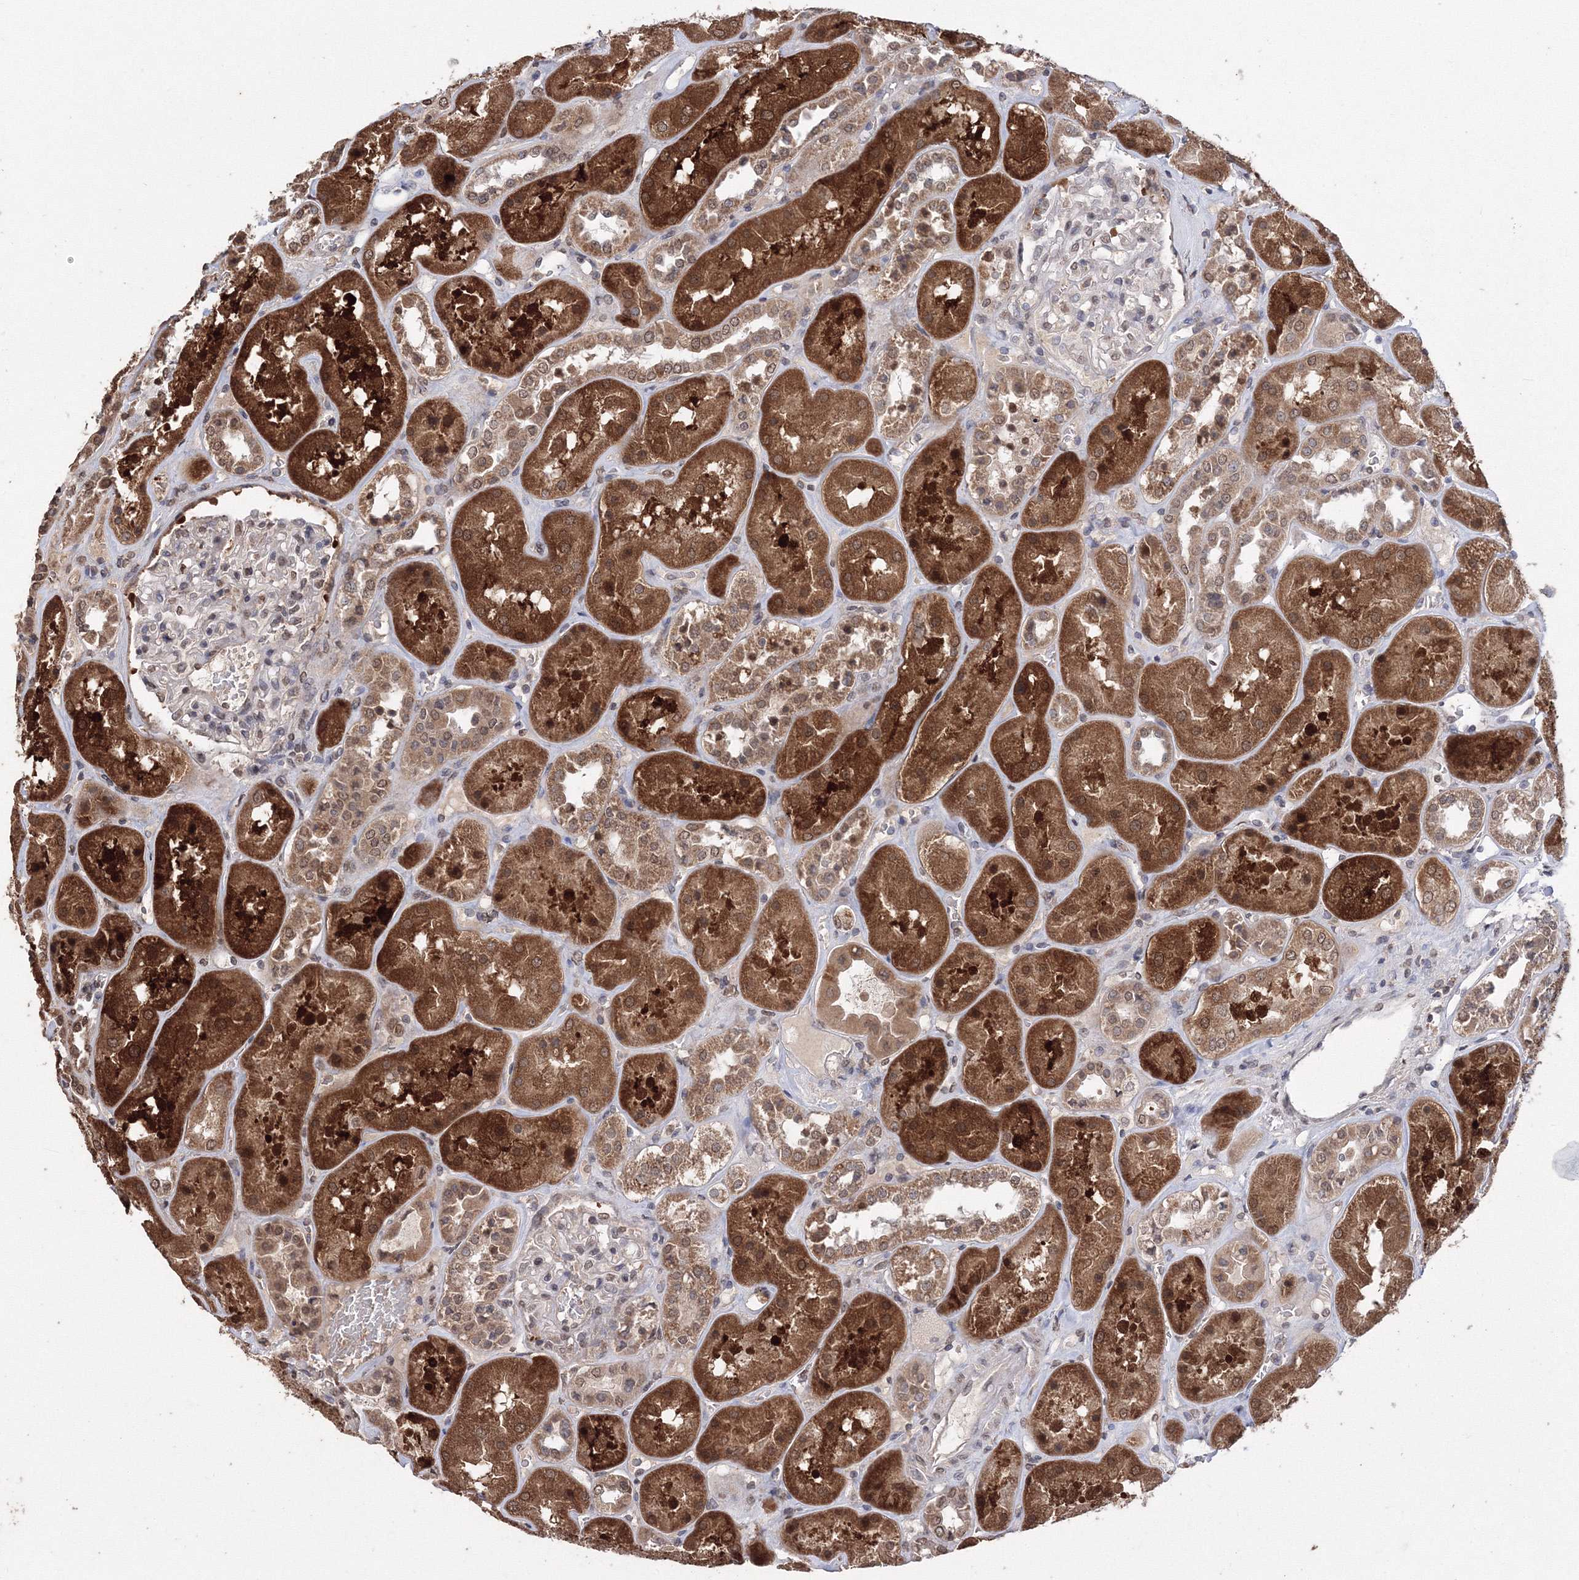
{"staining": {"intensity": "weak", "quantity": "25%-75%", "location": "nuclear"}, "tissue": "kidney", "cell_type": "Cells in glomeruli", "image_type": "normal", "snomed": [{"axis": "morphology", "description": "Normal tissue, NOS"}, {"axis": "topography", "description": "Kidney"}], "caption": "A brown stain highlights weak nuclear positivity of a protein in cells in glomeruli of normal human kidney. Ihc stains the protein of interest in brown and the nuclei are stained blue.", "gene": "GPN1", "patient": {"sex": "male", "age": 70}}